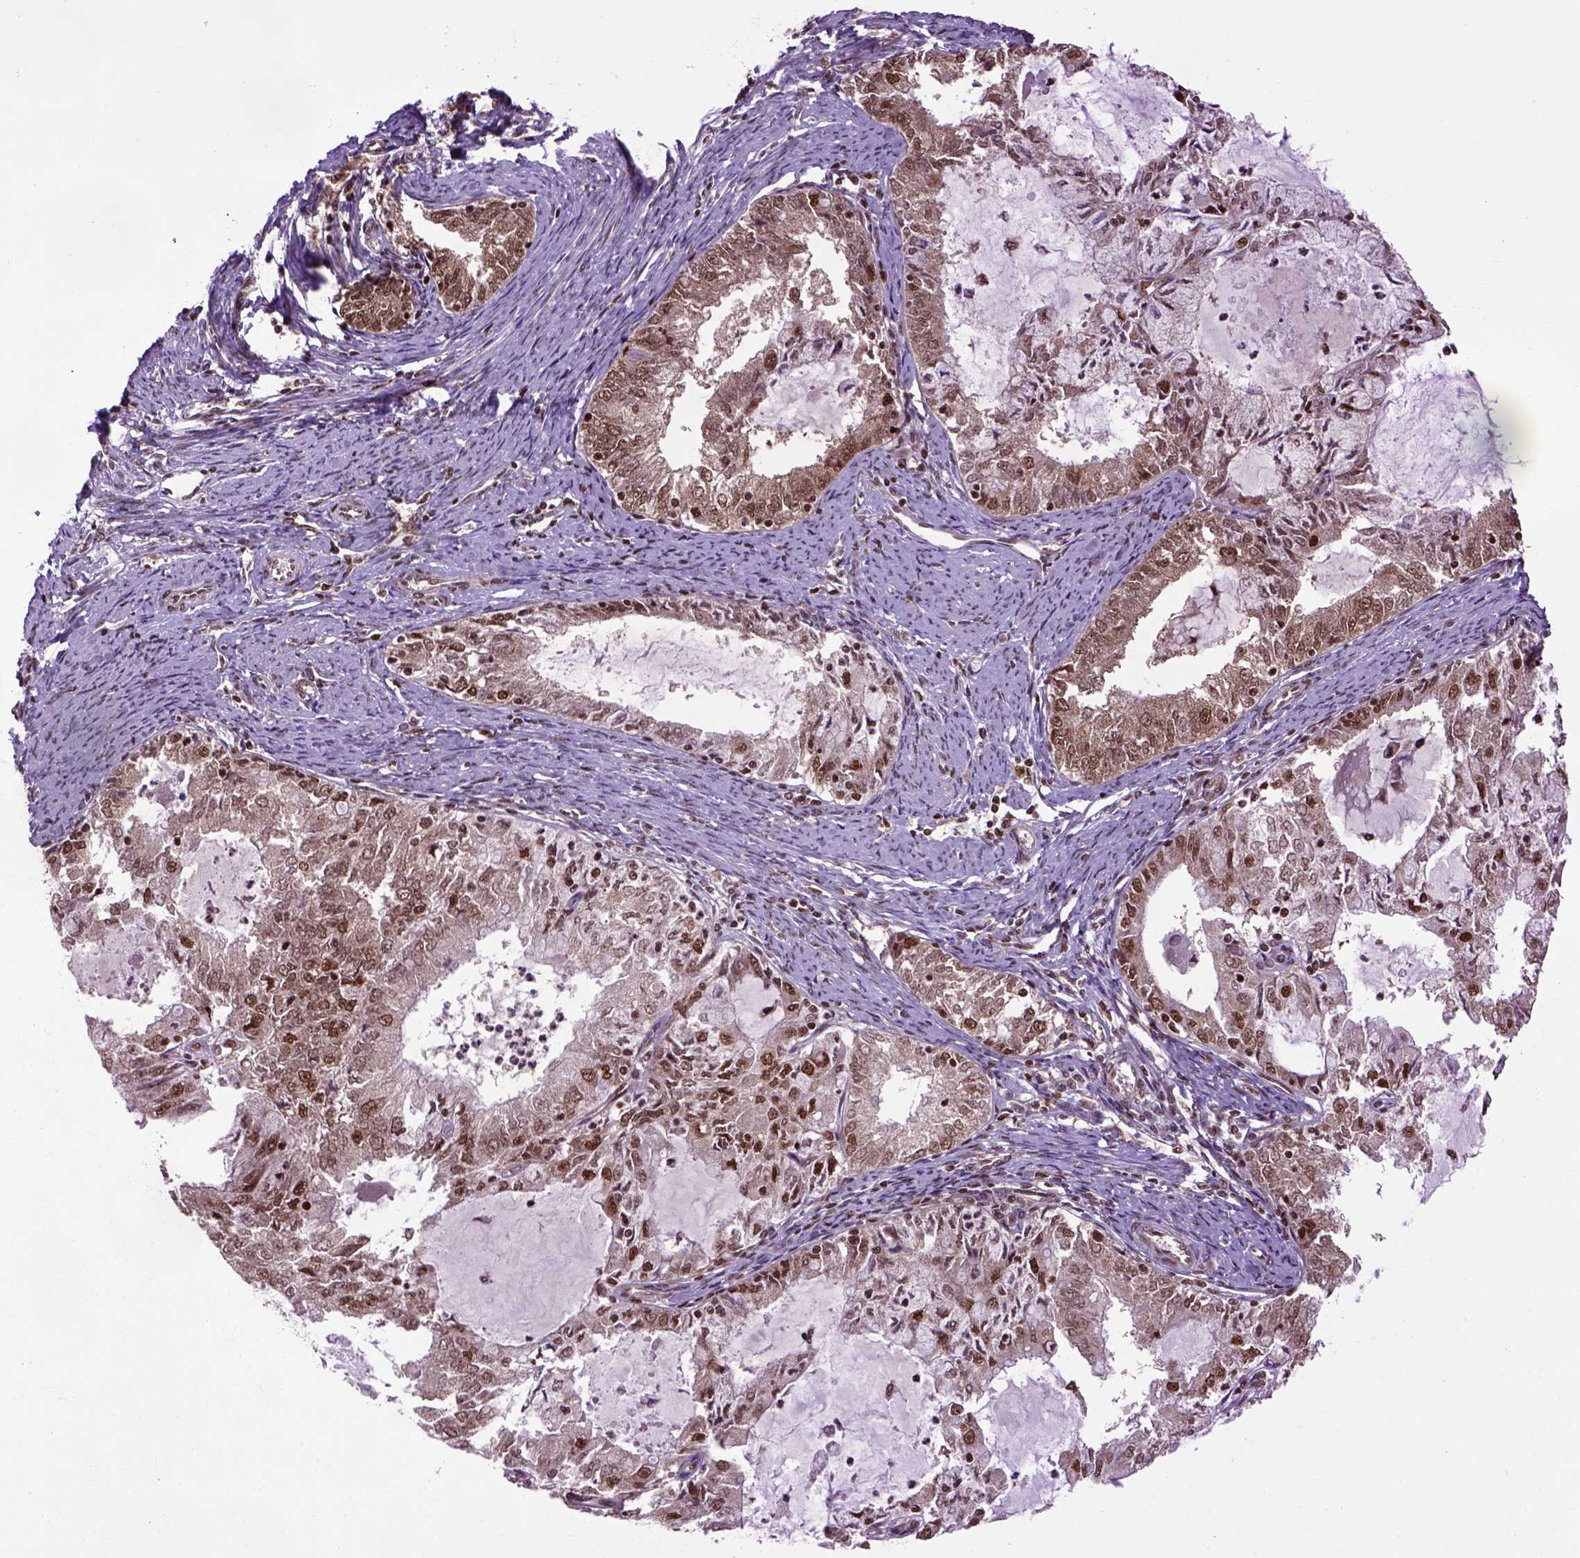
{"staining": {"intensity": "moderate", "quantity": ">75%", "location": "nuclear"}, "tissue": "endometrial cancer", "cell_type": "Tumor cells", "image_type": "cancer", "snomed": [{"axis": "morphology", "description": "Adenocarcinoma, NOS"}, {"axis": "topography", "description": "Endometrium"}], "caption": "A brown stain labels moderate nuclear staining of a protein in human endometrial cancer tumor cells. (Brightfield microscopy of DAB IHC at high magnification).", "gene": "CELF1", "patient": {"sex": "female", "age": 57}}